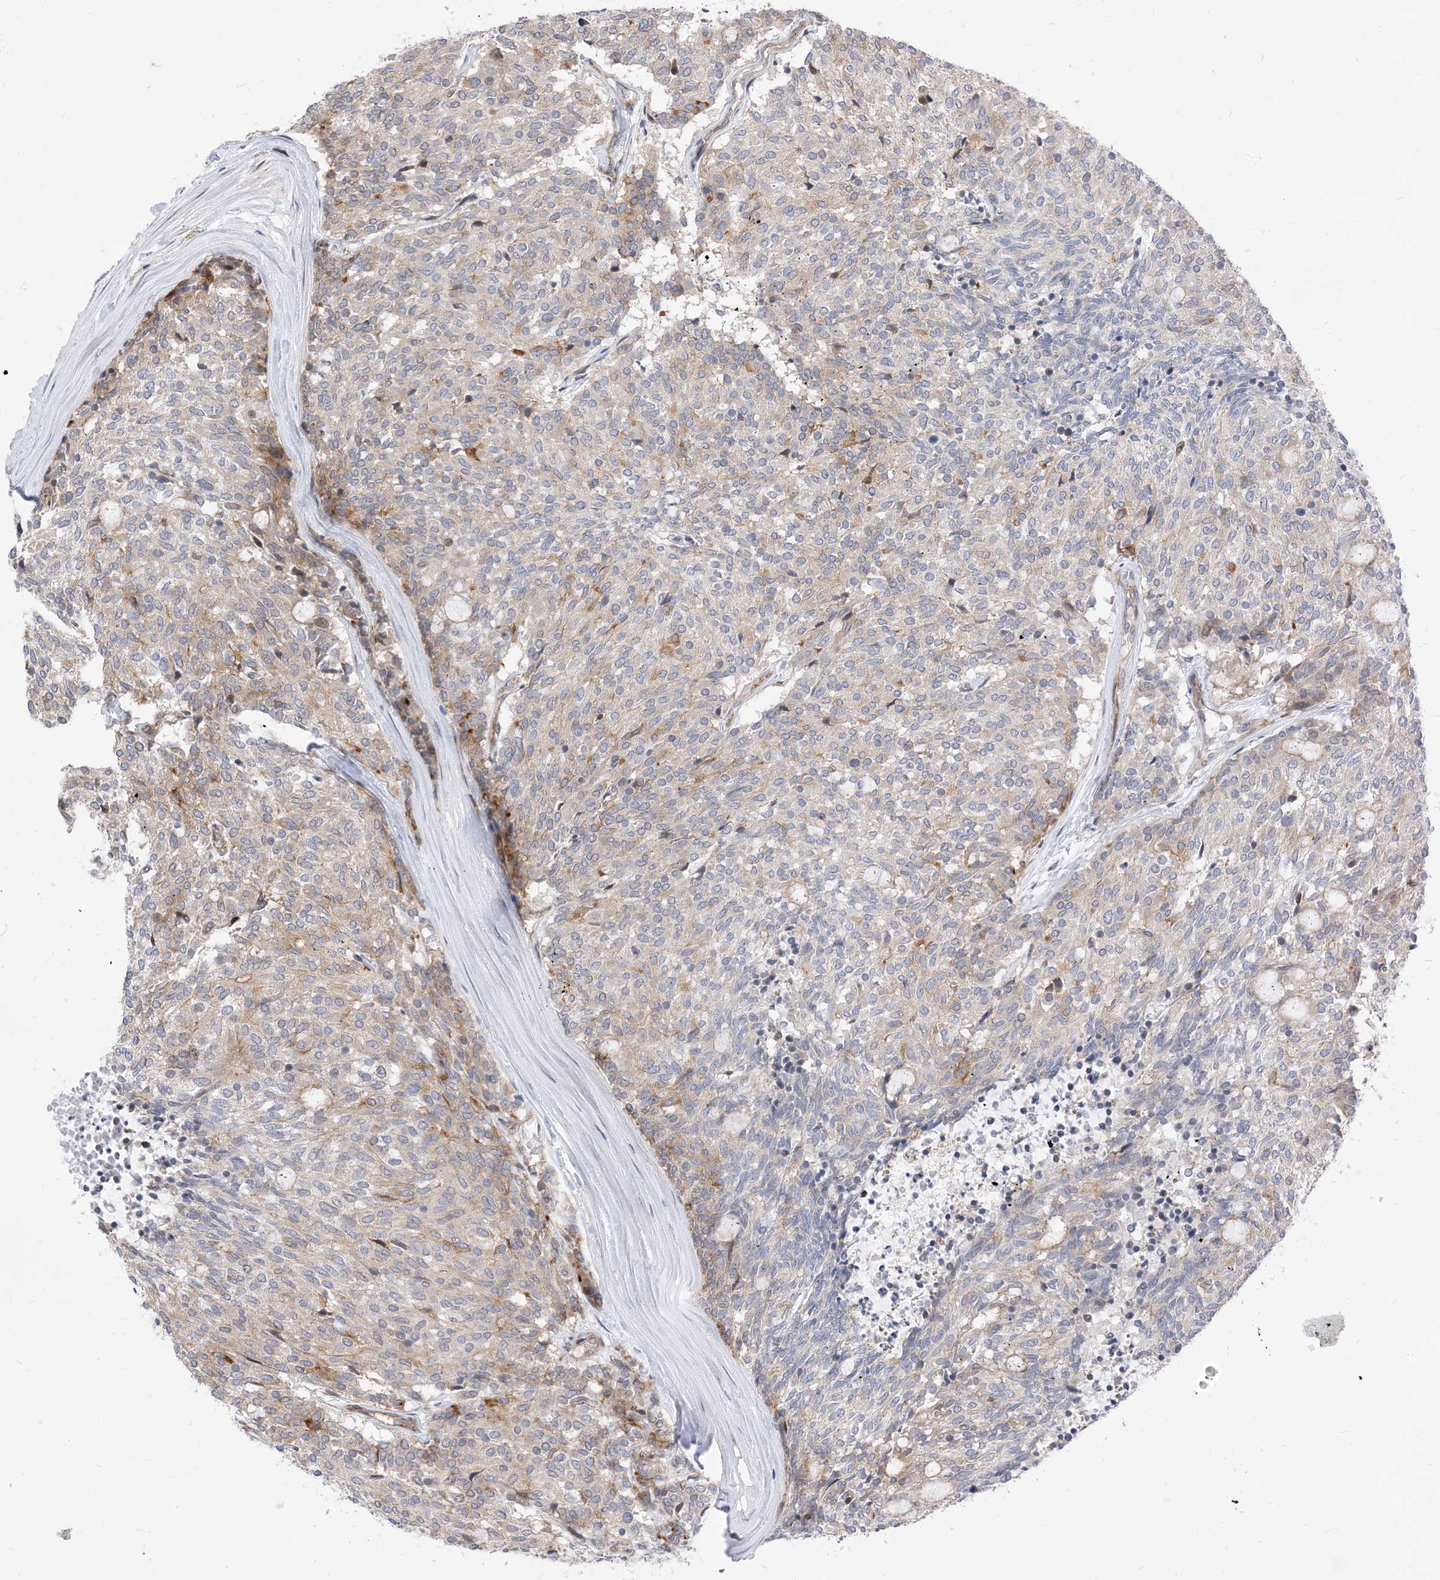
{"staining": {"intensity": "weak", "quantity": "<25%", "location": "cytoplasmic/membranous"}, "tissue": "carcinoid", "cell_type": "Tumor cells", "image_type": "cancer", "snomed": [{"axis": "morphology", "description": "Carcinoid, malignant, NOS"}, {"axis": "topography", "description": "Pancreas"}], "caption": "Immunohistochemical staining of carcinoid shows no significant positivity in tumor cells.", "gene": "TYSND1", "patient": {"sex": "female", "age": 54}}